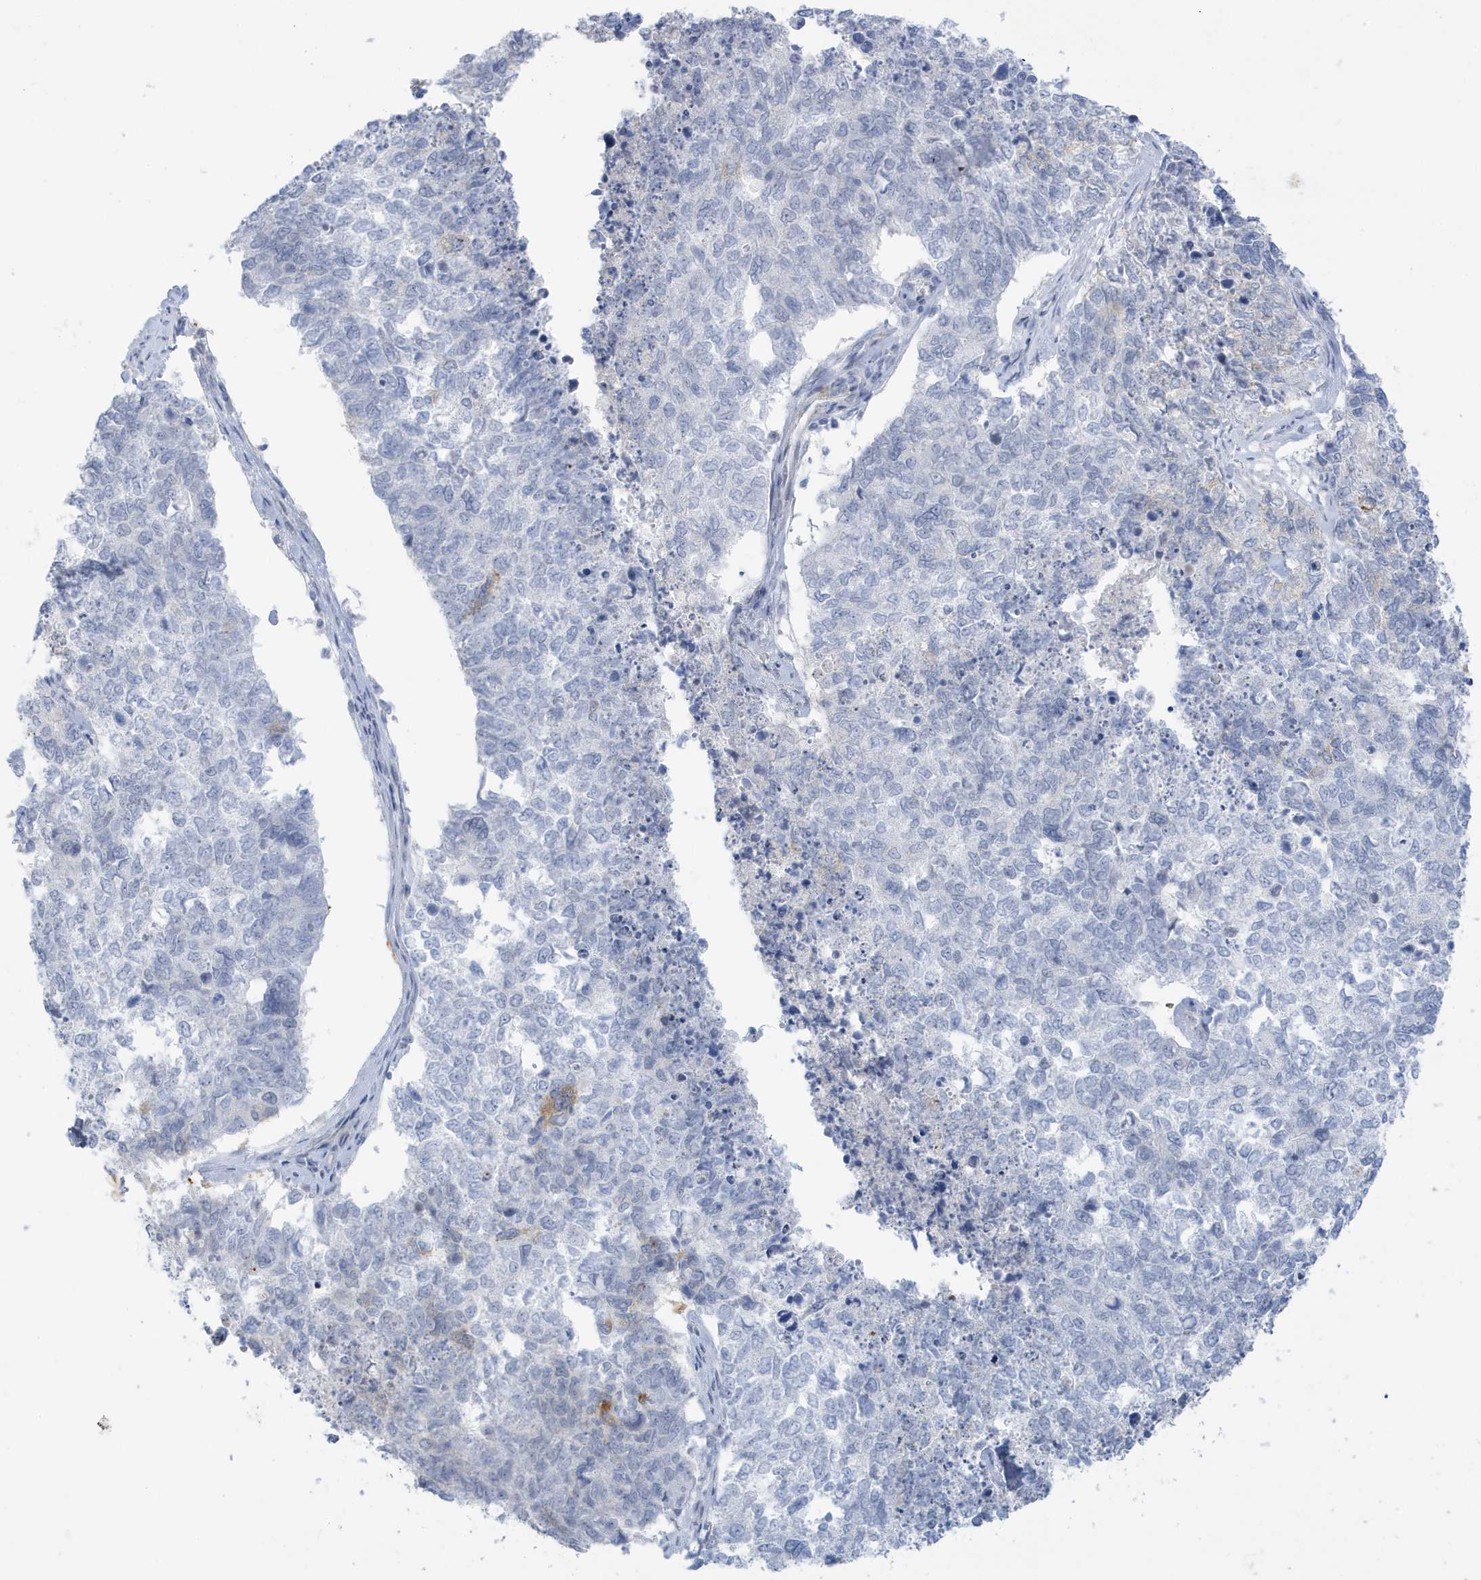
{"staining": {"intensity": "moderate", "quantity": "<25%", "location": "cytoplasmic/membranous"}, "tissue": "cervical cancer", "cell_type": "Tumor cells", "image_type": "cancer", "snomed": [{"axis": "morphology", "description": "Squamous cell carcinoma, NOS"}, {"axis": "topography", "description": "Cervix"}], "caption": "High-magnification brightfield microscopy of cervical squamous cell carcinoma stained with DAB (3,3'-diaminobenzidine) (brown) and counterstained with hematoxylin (blue). tumor cells exhibit moderate cytoplasmic/membranous positivity is appreciated in approximately<25% of cells.", "gene": "PERM1", "patient": {"sex": "female", "age": 63}}